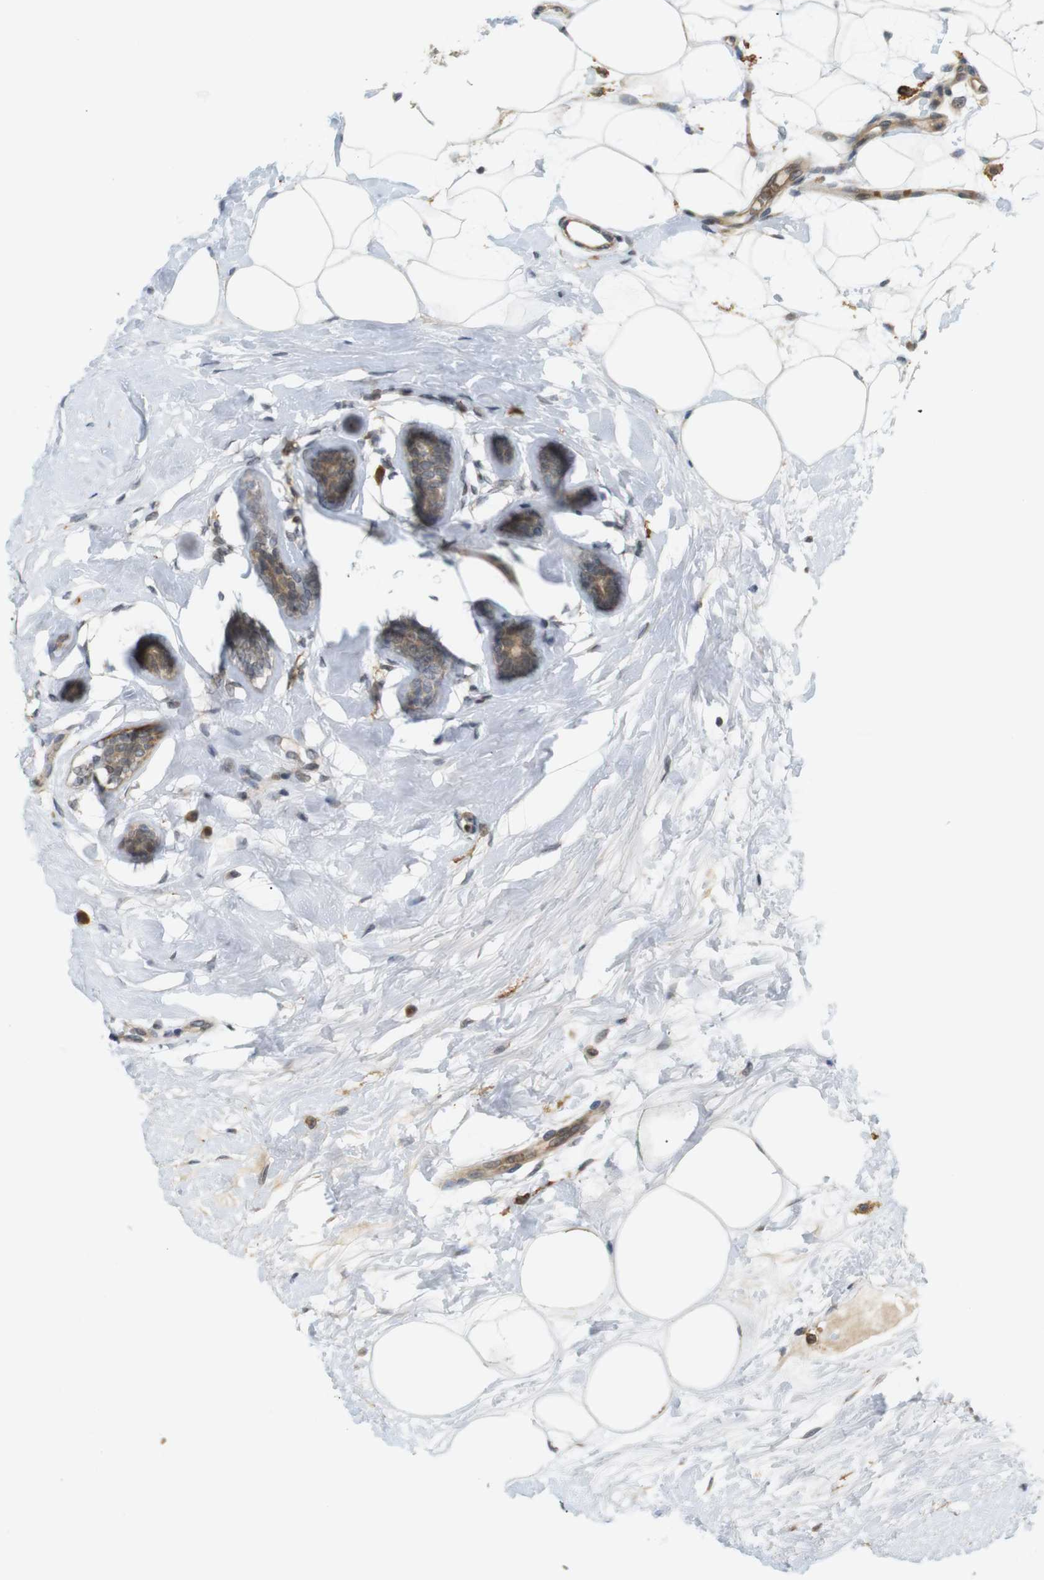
{"staining": {"intensity": "moderate", "quantity": ">75%", "location": "cytoplasmic/membranous"}, "tissue": "breast cancer", "cell_type": "Tumor cells", "image_type": "cancer", "snomed": [{"axis": "morphology", "description": "Normal tissue, NOS"}, {"axis": "morphology", "description": "Duct carcinoma"}, {"axis": "topography", "description": "Breast"}], "caption": "The photomicrograph displays a brown stain indicating the presence of a protein in the cytoplasmic/membranous of tumor cells in breast cancer (infiltrating ductal carcinoma).", "gene": "SOCS6", "patient": {"sex": "female", "age": 39}}